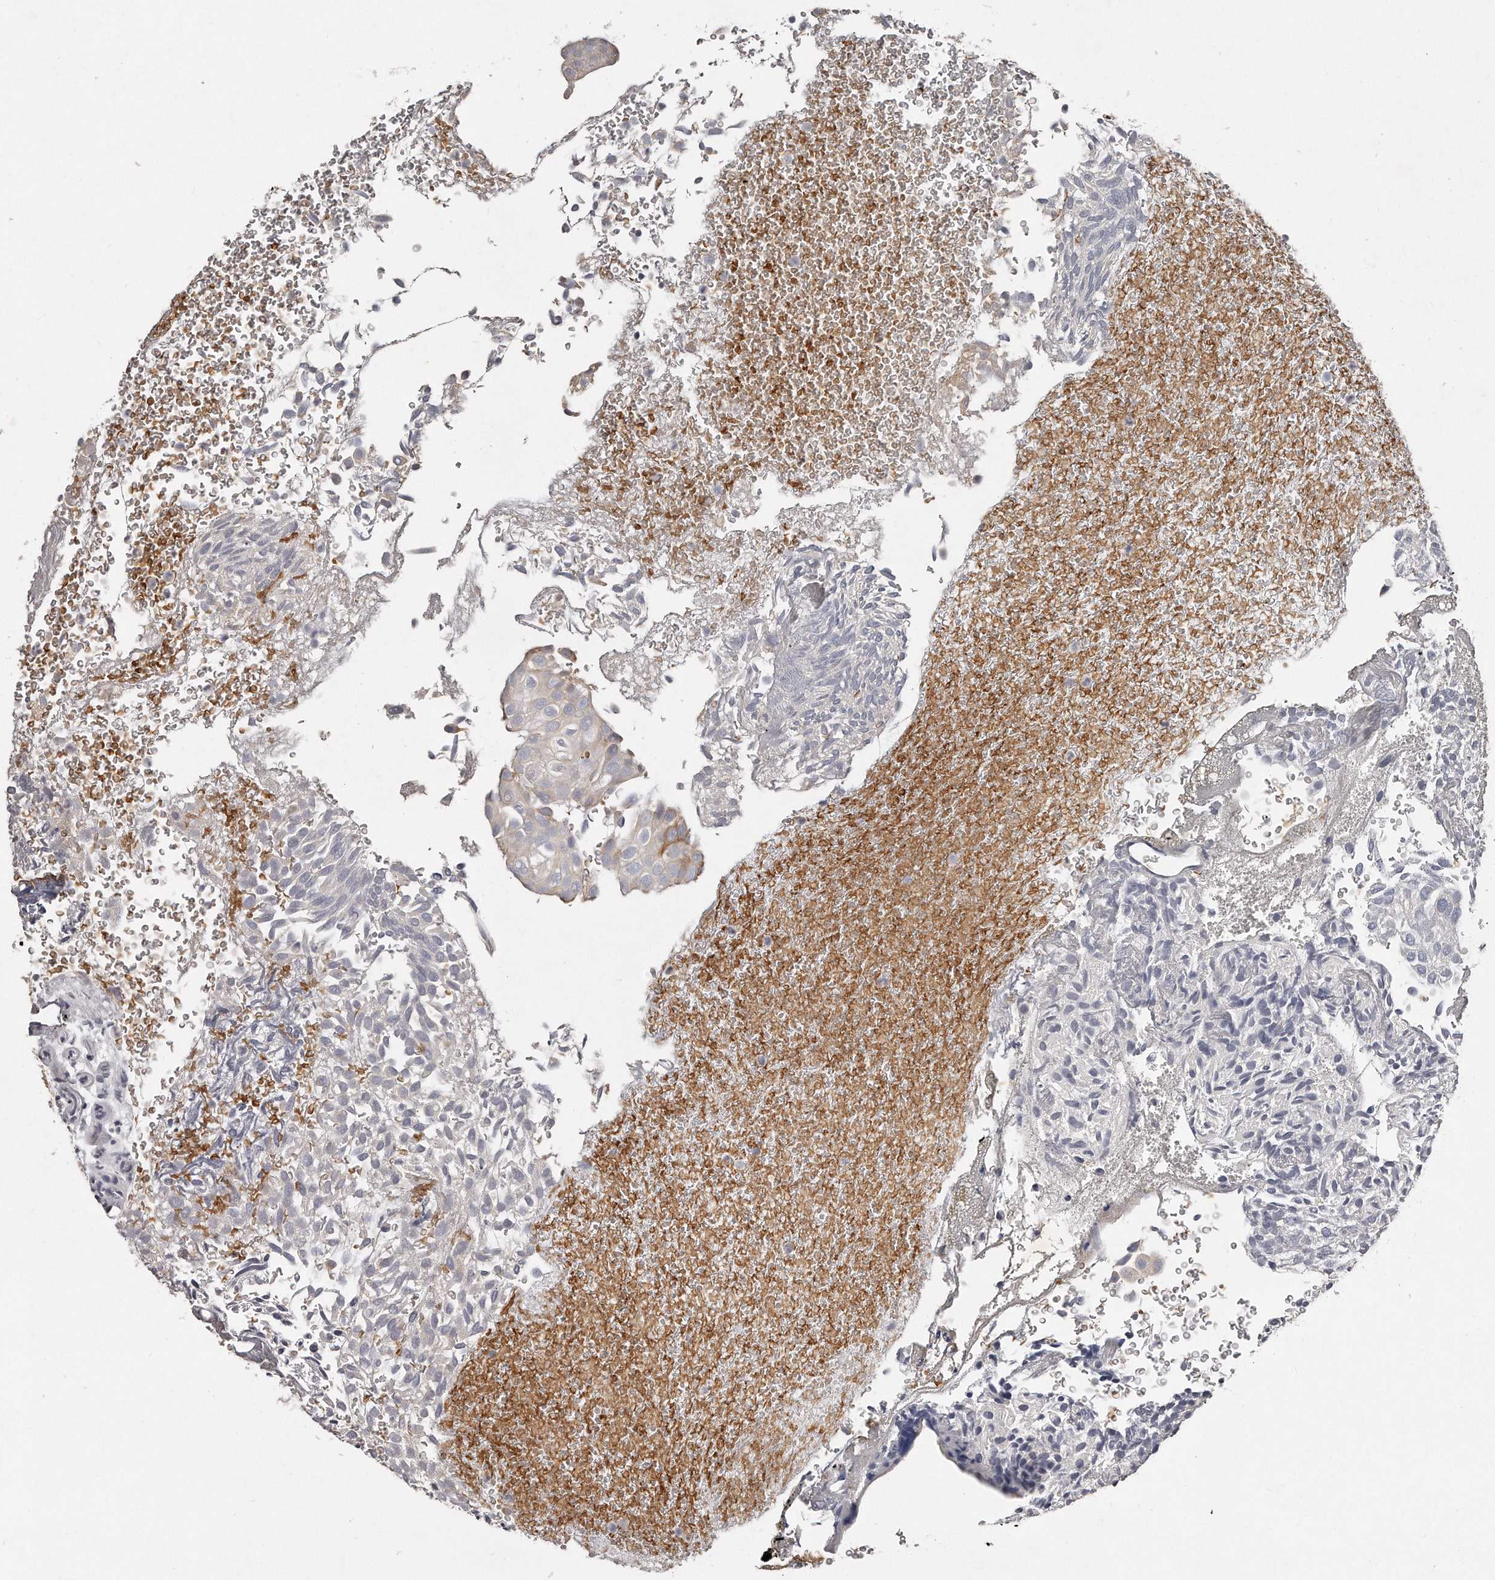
{"staining": {"intensity": "negative", "quantity": "none", "location": "none"}, "tissue": "urothelial cancer", "cell_type": "Tumor cells", "image_type": "cancer", "snomed": [{"axis": "morphology", "description": "Urothelial carcinoma, Low grade"}, {"axis": "topography", "description": "Urinary bladder"}], "caption": "Immunohistochemistry (IHC) micrograph of human urothelial carcinoma (low-grade) stained for a protein (brown), which shows no positivity in tumor cells.", "gene": "TECR", "patient": {"sex": "male", "age": 78}}